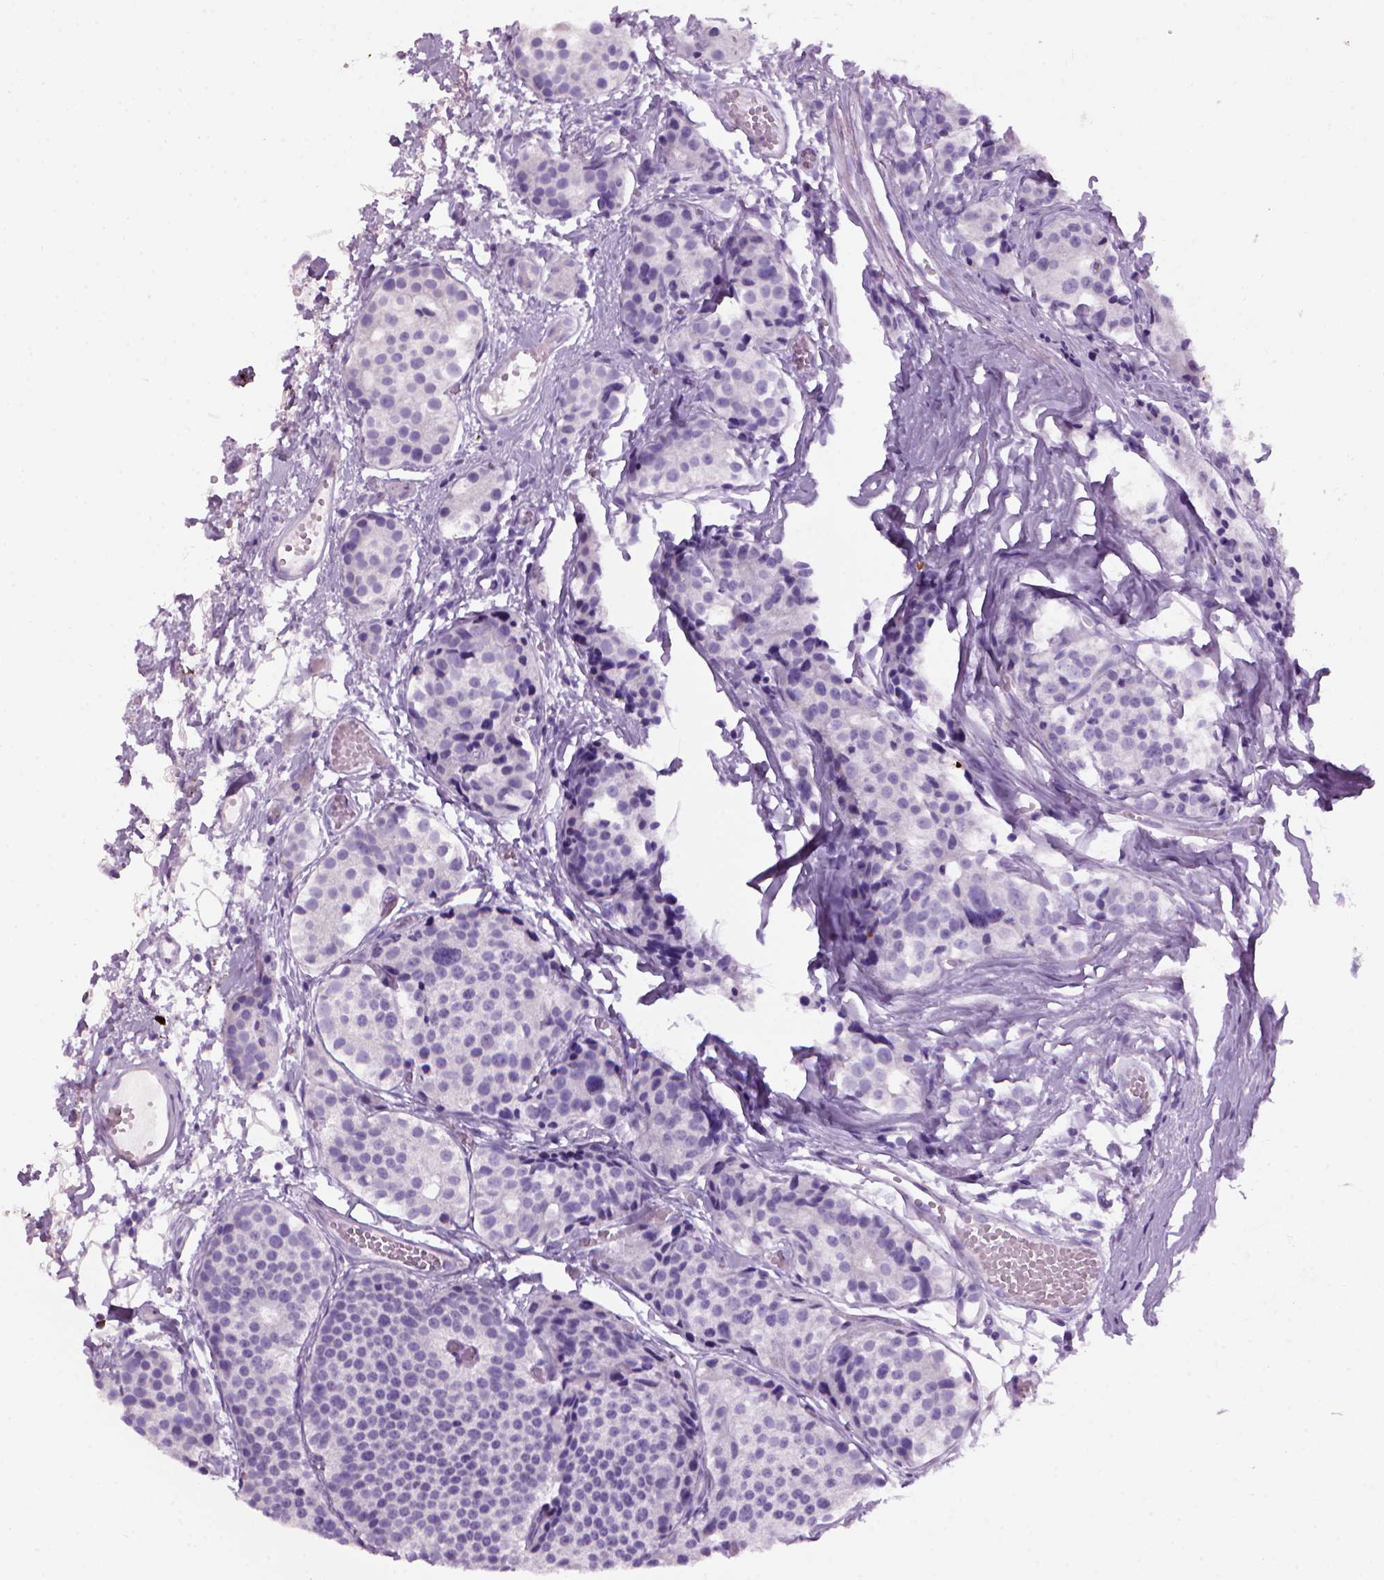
{"staining": {"intensity": "negative", "quantity": "none", "location": "none"}, "tissue": "carcinoid", "cell_type": "Tumor cells", "image_type": "cancer", "snomed": [{"axis": "morphology", "description": "Carcinoid, malignant, NOS"}, {"axis": "topography", "description": "Small intestine"}], "caption": "Carcinoid (malignant) was stained to show a protein in brown. There is no significant staining in tumor cells.", "gene": "MZB1", "patient": {"sex": "female", "age": 65}}